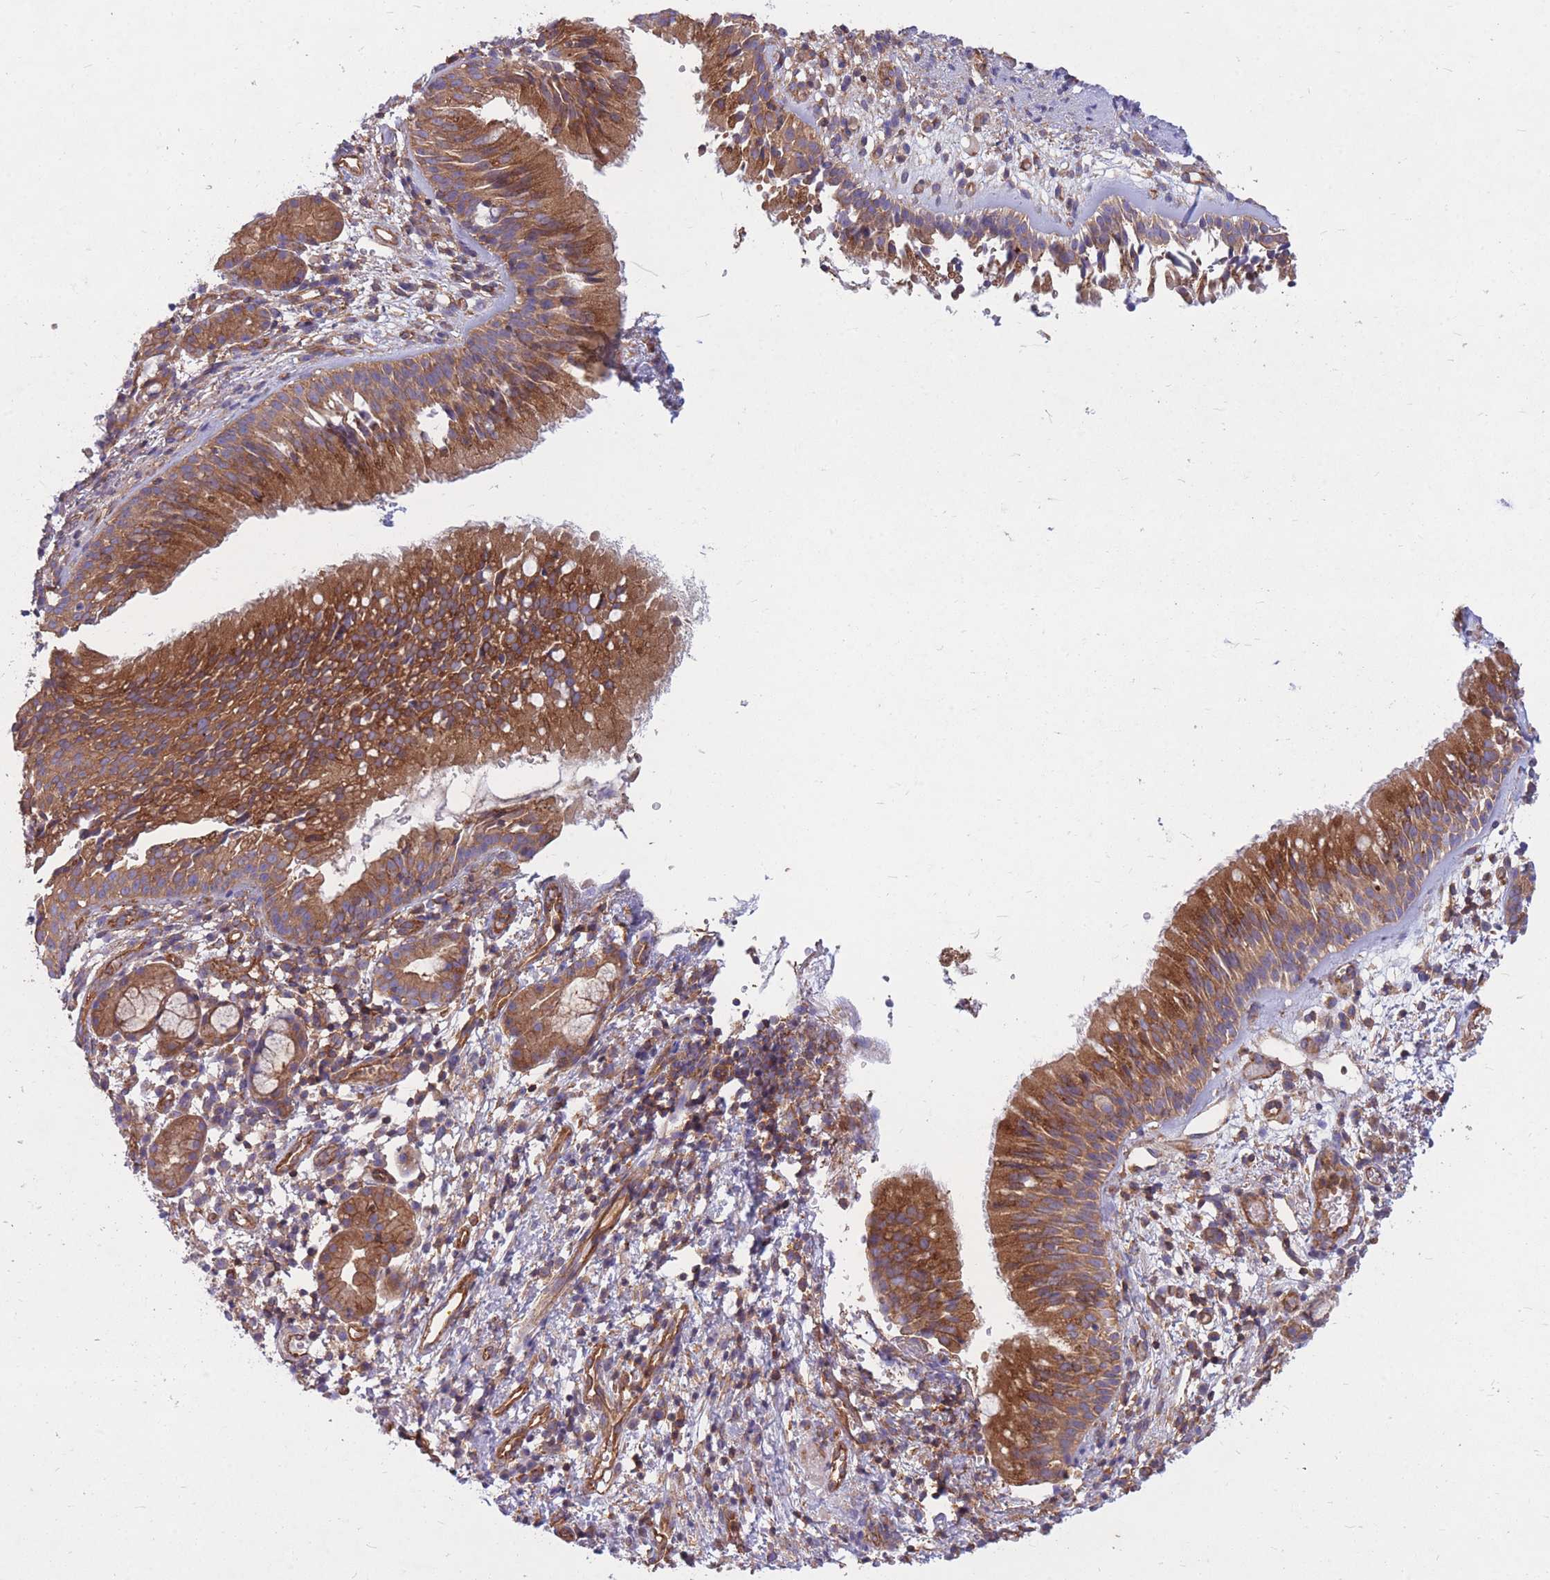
{"staining": {"intensity": "moderate", "quantity": ">75%", "location": "cytoplasmic/membranous"}, "tissue": "nasopharynx", "cell_type": "Respiratory epithelial cells", "image_type": "normal", "snomed": [{"axis": "morphology", "description": "Normal tissue, NOS"}, {"axis": "topography", "description": "Nasopharynx"}], "caption": "This histopathology image reveals unremarkable nasopharynx stained with IHC to label a protein in brown. The cytoplasmic/membranous of respiratory epithelial cells show moderate positivity for the protein. Nuclei are counter-stained blue.", "gene": "GGA1", "patient": {"sex": "male", "age": 65}}